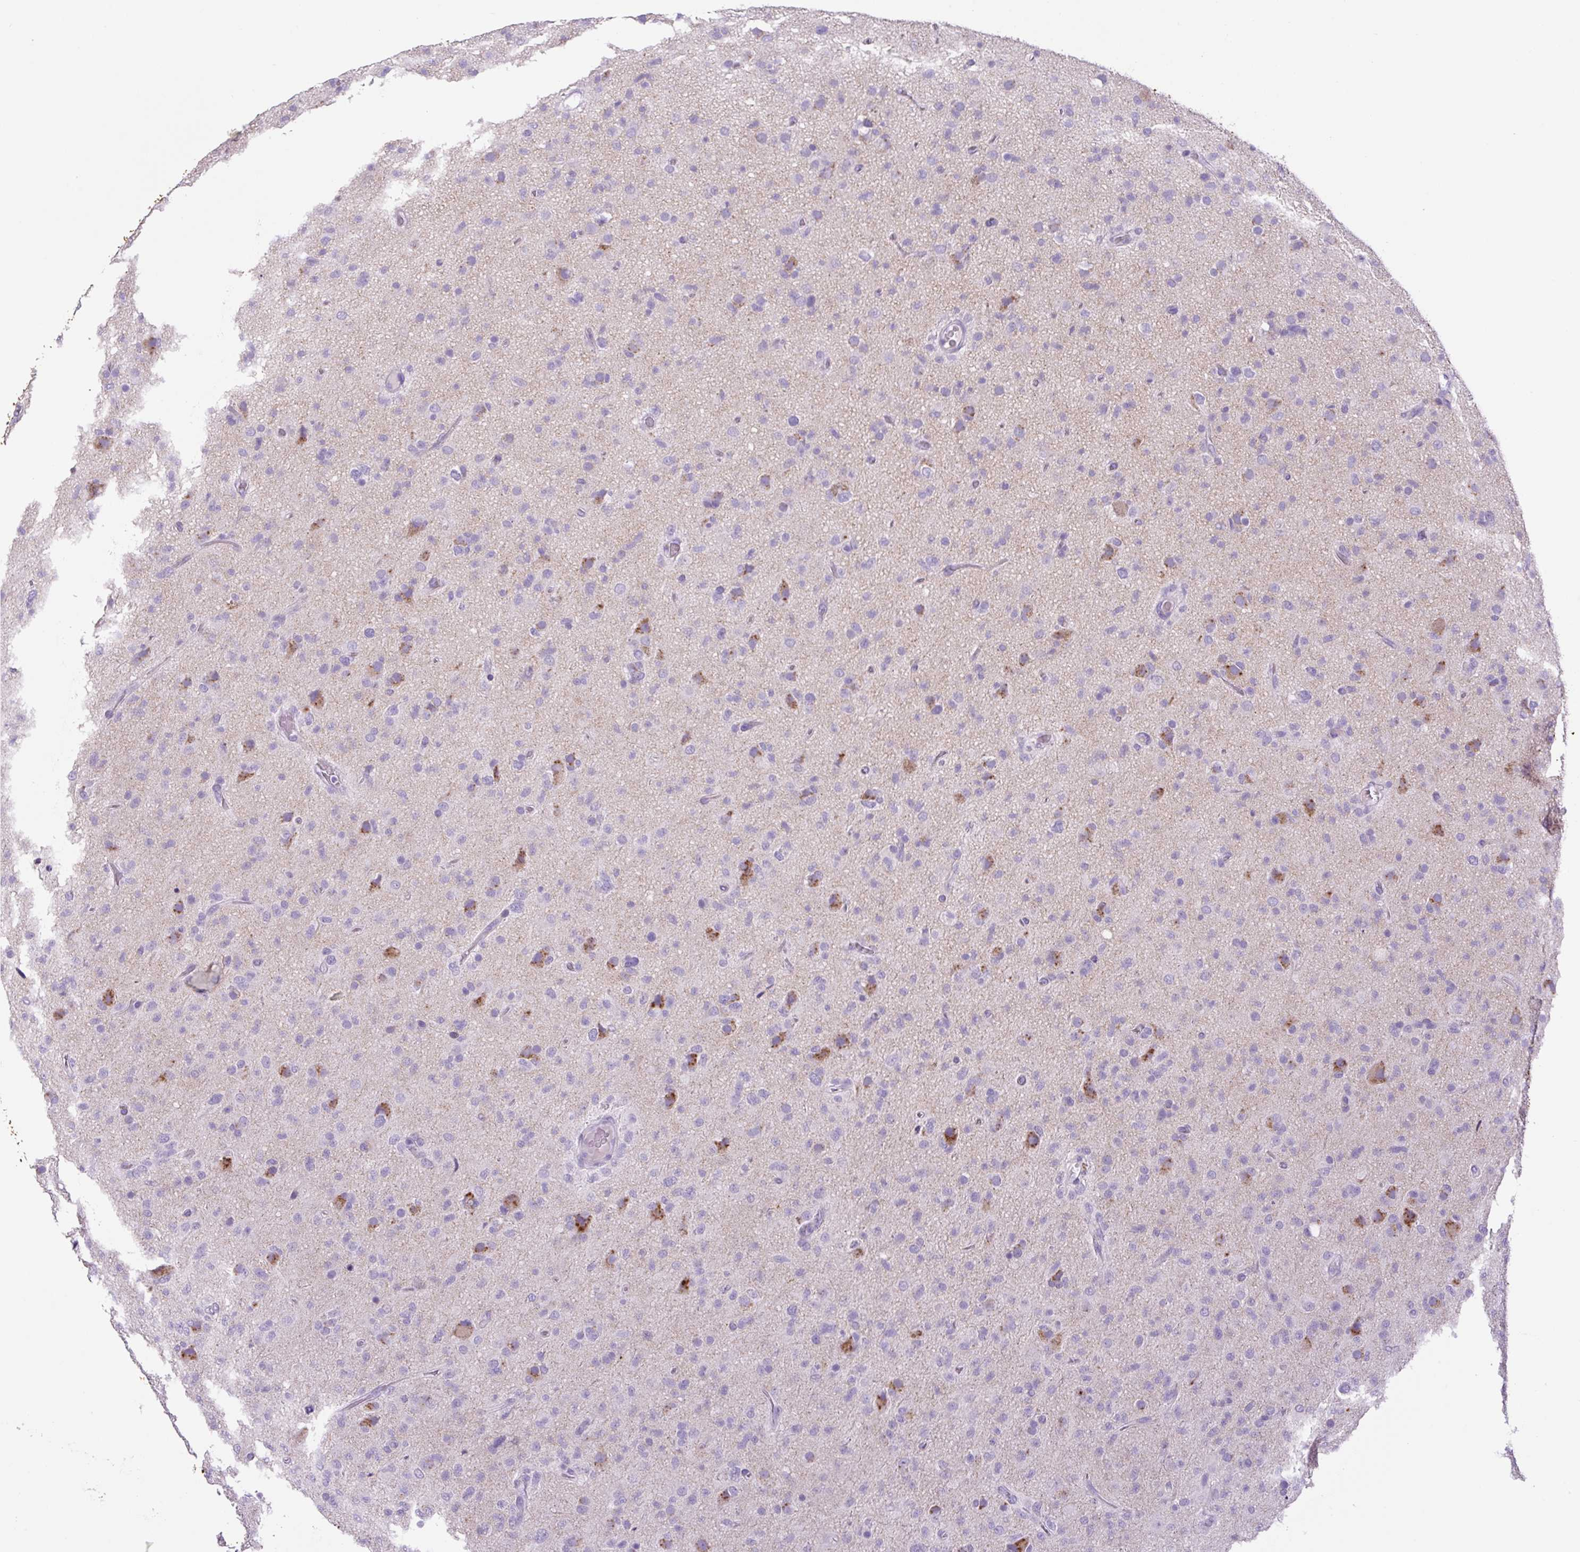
{"staining": {"intensity": "negative", "quantity": "none", "location": "none"}, "tissue": "glioma", "cell_type": "Tumor cells", "image_type": "cancer", "snomed": [{"axis": "morphology", "description": "Glioma, malignant, Low grade"}, {"axis": "topography", "description": "Brain"}], "caption": "Tumor cells show no significant expression in glioma.", "gene": "CHGA", "patient": {"sex": "male", "age": 65}}